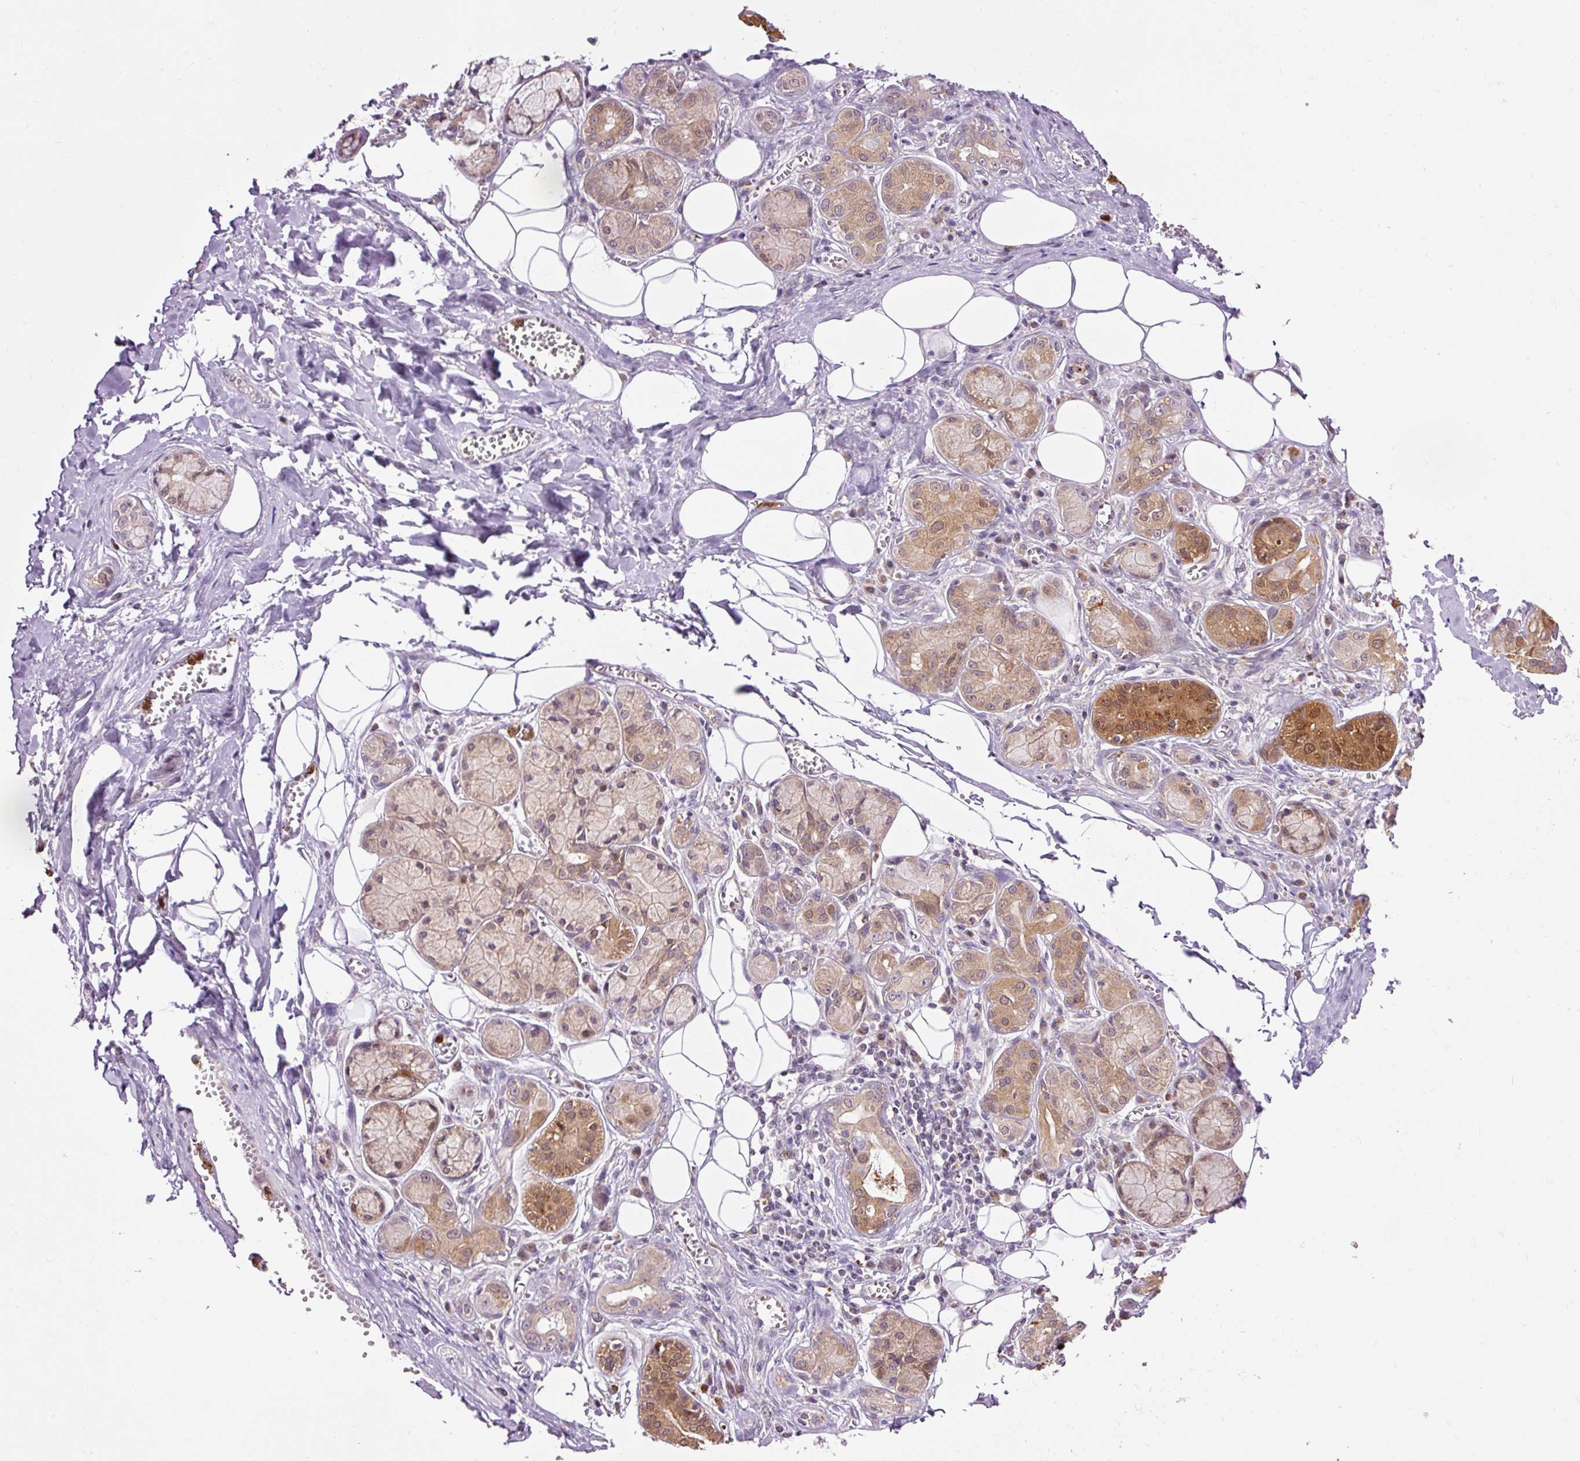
{"staining": {"intensity": "moderate", "quantity": ">75%", "location": "cytoplasmic/membranous,nuclear"}, "tissue": "salivary gland", "cell_type": "Glandular cells", "image_type": "normal", "snomed": [{"axis": "morphology", "description": "Normal tissue, NOS"}, {"axis": "topography", "description": "Salivary gland"}], "caption": "Immunohistochemistry (IHC) image of normal salivary gland: human salivary gland stained using immunohistochemistry exhibits medium levels of moderate protein expression localized specifically in the cytoplasmic/membranous,nuclear of glandular cells, appearing as a cytoplasmic/membranous,nuclear brown color.", "gene": "PRDX5", "patient": {"sex": "male", "age": 74}}